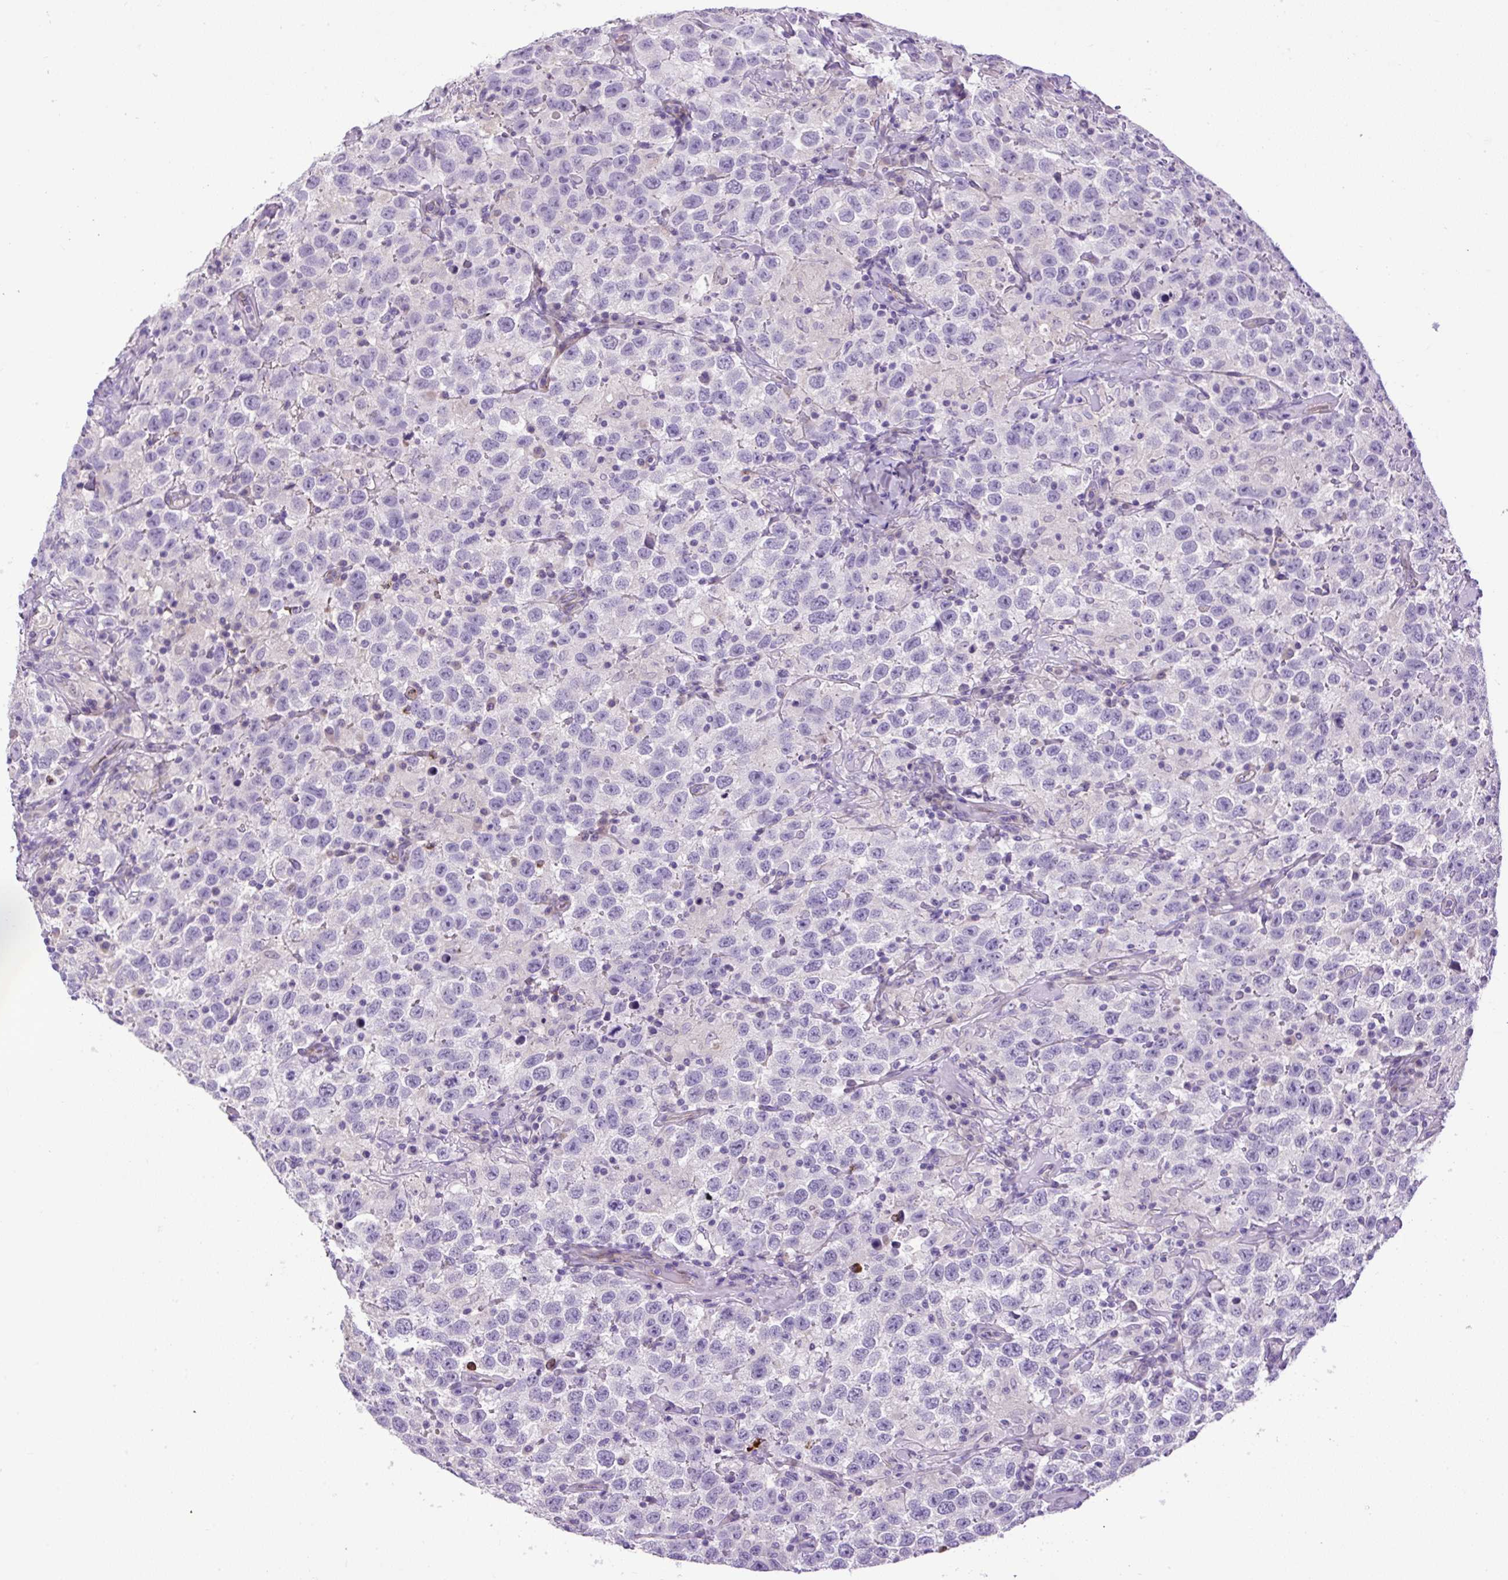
{"staining": {"intensity": "negative", "quantity": "none", "location": "none"}, "tissue": "testis cancer", "cell_type": "Tumor cells", "image_type": "cancer", "snomed": [{"axis": "morphology", "description": "Seminoma, NOS"}, {"axis": "topography", "description": "Testis"}], "caption": "Testis seminoma was stained to show a protein in brown. There is no significant staining in tumor cells. (Stains: DAB immunohistochemistry (IHC) with hematoxylin counter stain, Microscopy: brightfield microscopy at high magnification).", "gene": "VWA7", "patient": {"sex": "male", "age": 41}}